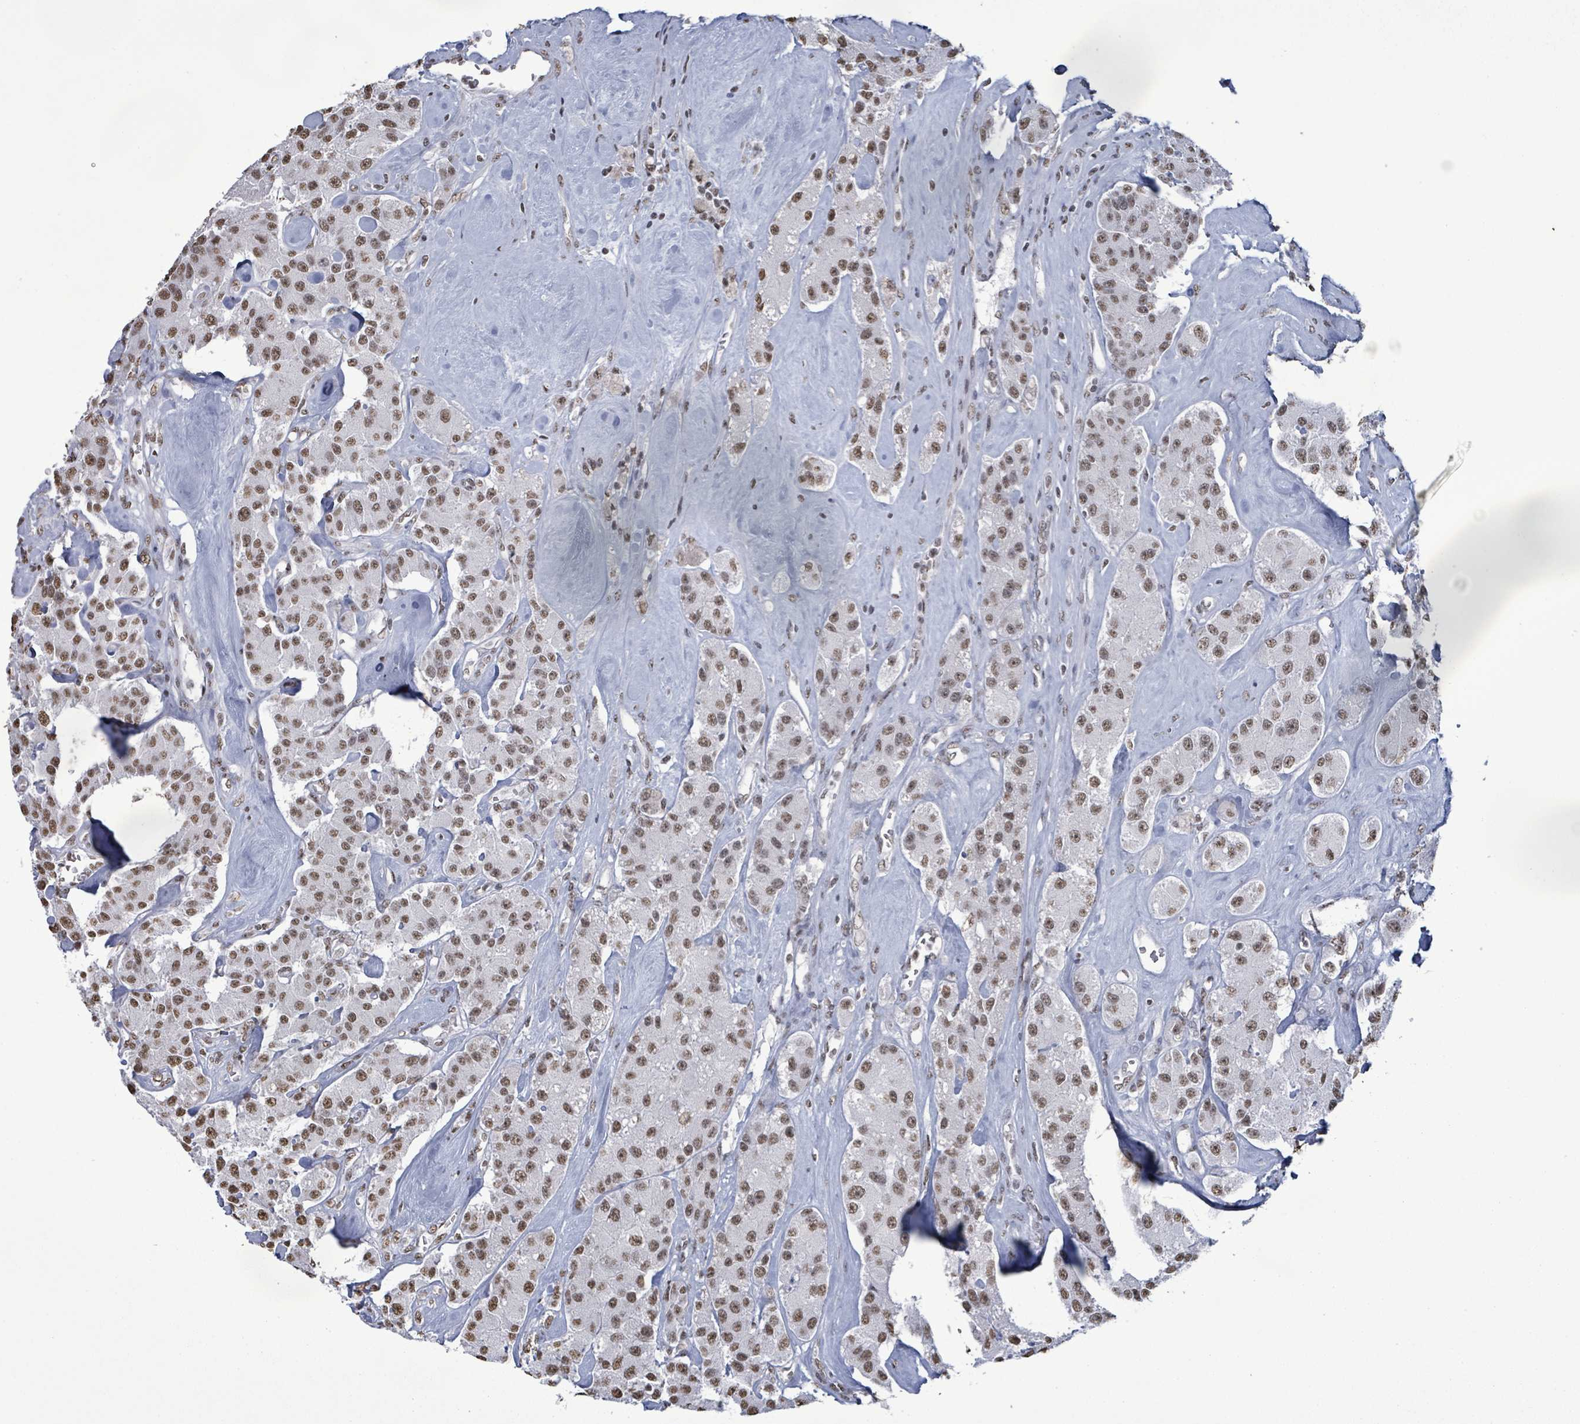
{"staining": {"intensity": "moderate", "quantity": ">75%", "location": "nuclear"}, "tissue": "carcinoid", "cell_type": "Tumor cells", "image_type": "cancer", "snomed": [{"axis": "morphology", "description": "Carcinoid, malignant, NOS"}, {"axis": "topography", "description": "Pancreas"}], "caption": "Brown immunohistochemical staining in malignant carcinoid displays moderate nuclear positivity in approximately >75% of tumor cells.", "gene": "SAMD14", "patient": {"sex": "male", "age": 41}}